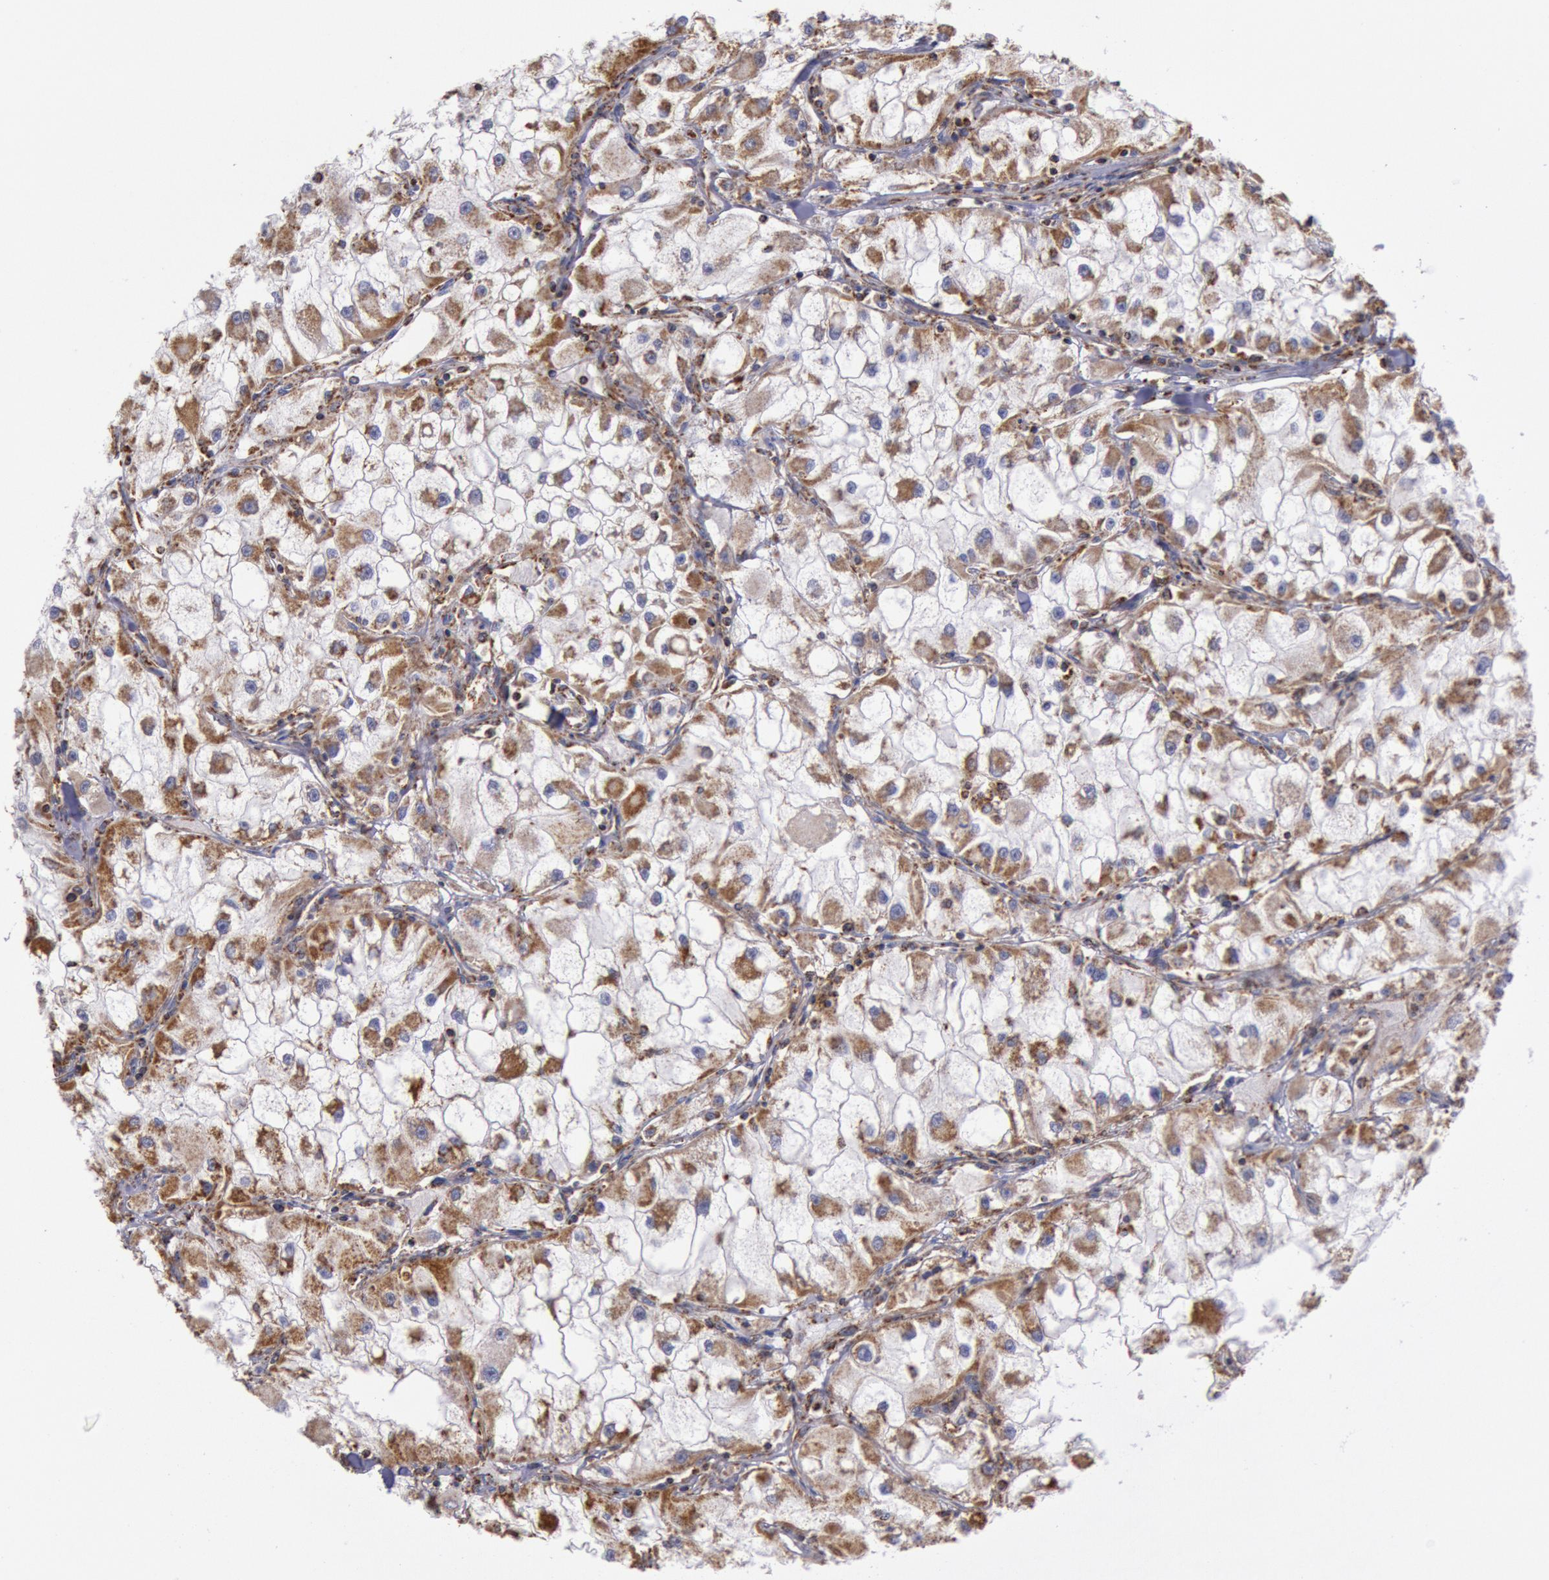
{"staining": {"intensity": "strong", "quantity": ">75%", "location": "cytoplasmic/membranous"}, "tissue": "renal cancer", "cell_type": "Tumor cells", "image_type": "cancer", "snomed": [{"axis": "morphology", "description": "Adenocarcinoma, NOS"}, {"axis": "topography", "description": "Kidney"}], "caption": "Brown immunohistochemical staining in human renal adenocarcinoma shows strong cytoplasmic/membranous positivity in about >75% of tumor cells. The protein is shown in brown color, while the nuclei are stained blue.", "gene": "CYC1", "patient": {"sex": "female", "age": 73}}